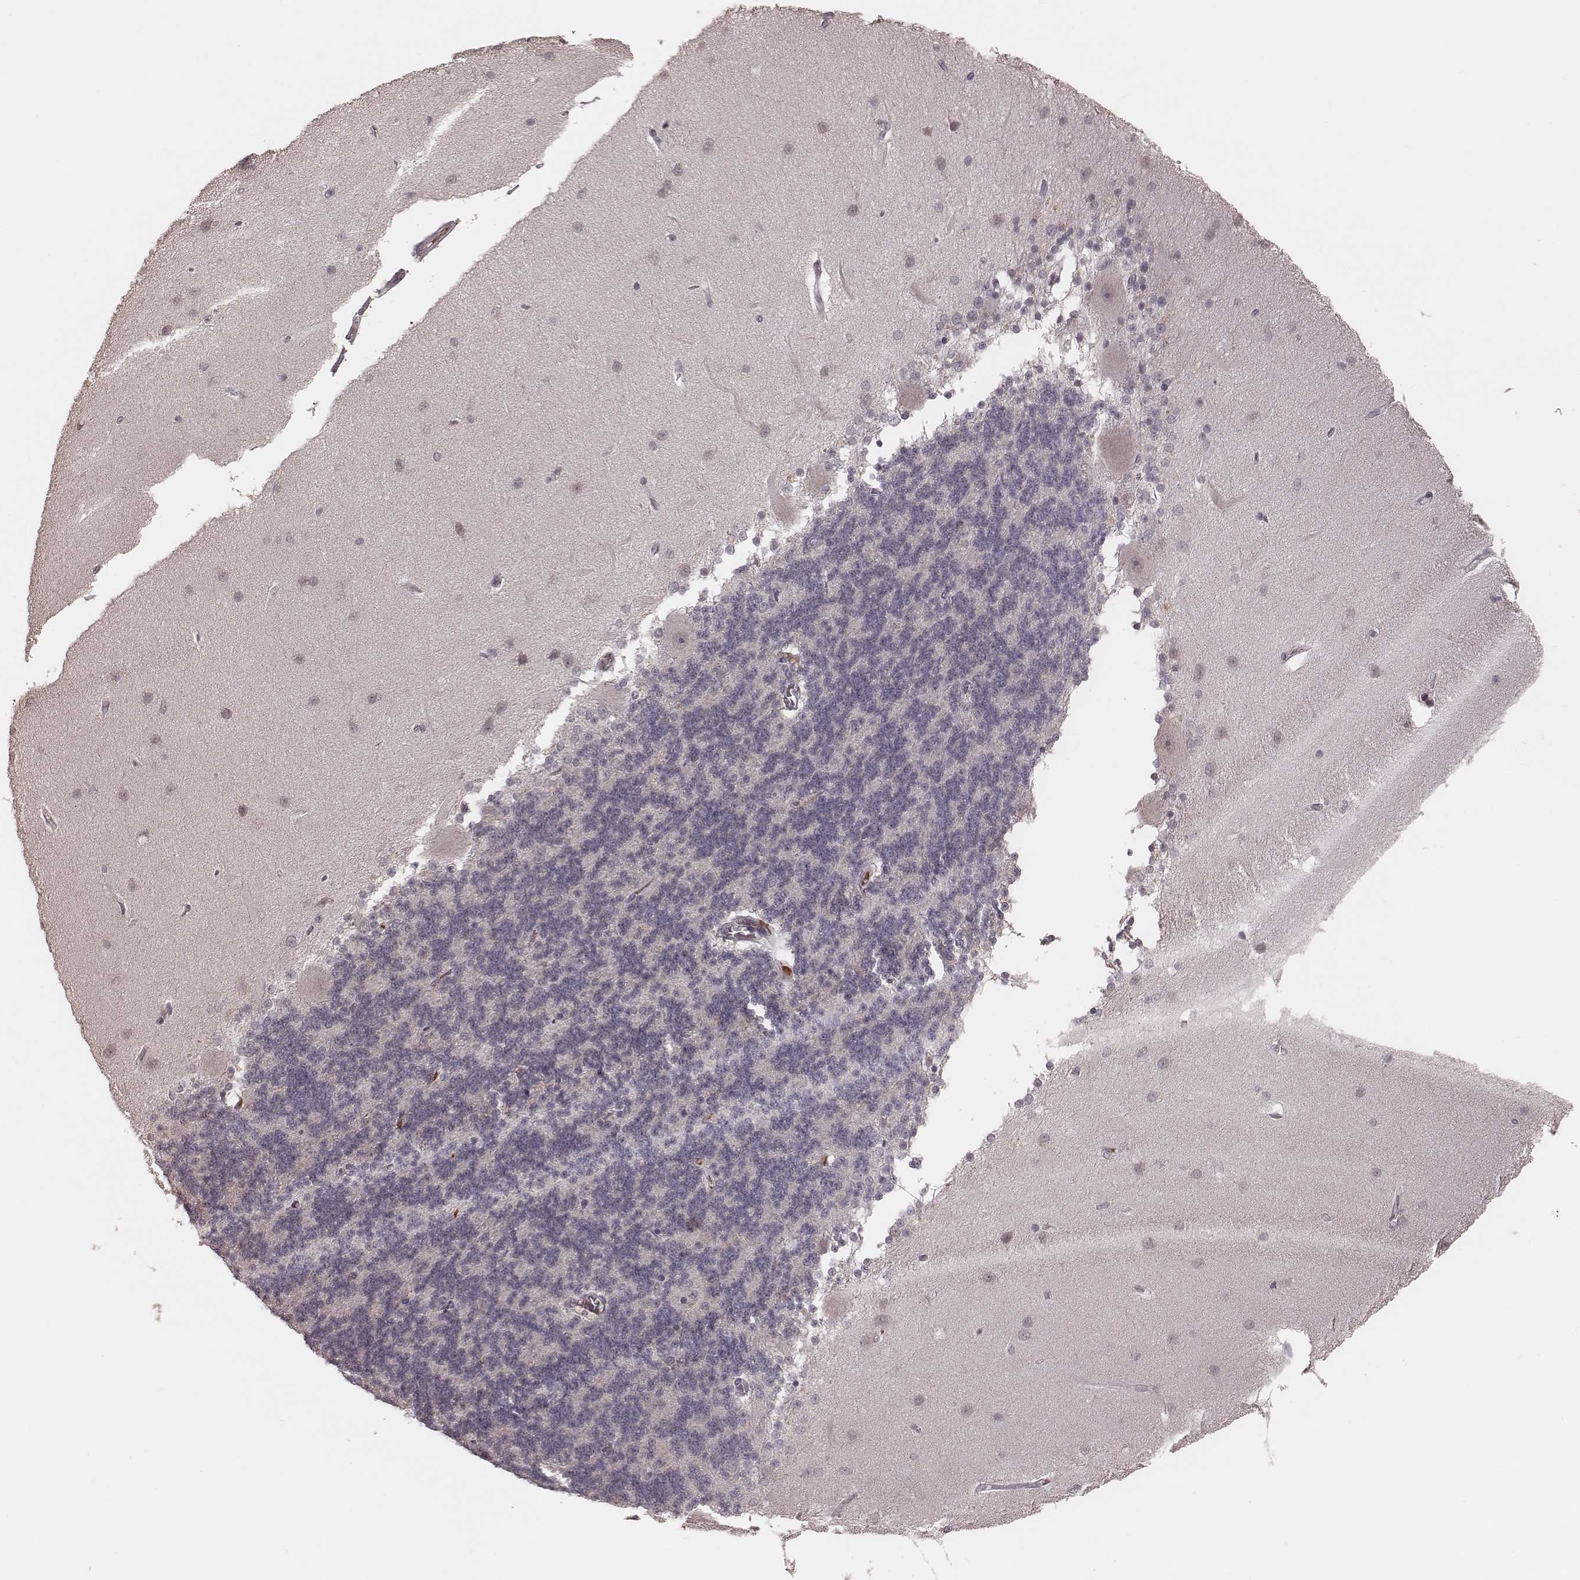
{"staining": {"intensity": "negative", "quantity": "none", "location": "none"}, "tissue": "cerebellum", "cell_type": "Cells in granular layer", "image_type": "normal", "snomed": [{"axis": "morphology", "description": "Normal tissue, NOS"}, {"axis": "topography", "description": "Cerebellum"}], "caption": "DAB (3,3'-diaminobenzidine) immunohistochemical staining of benign cerebellum shows no significant positivity in cells in granular layer. (Brightfield microscopy of DAB (3,3'-diaminobenzidine) immunohistochemistry at high magnification).", "gene": "IL5", "patient": {"sex": "female", "age": 54}}